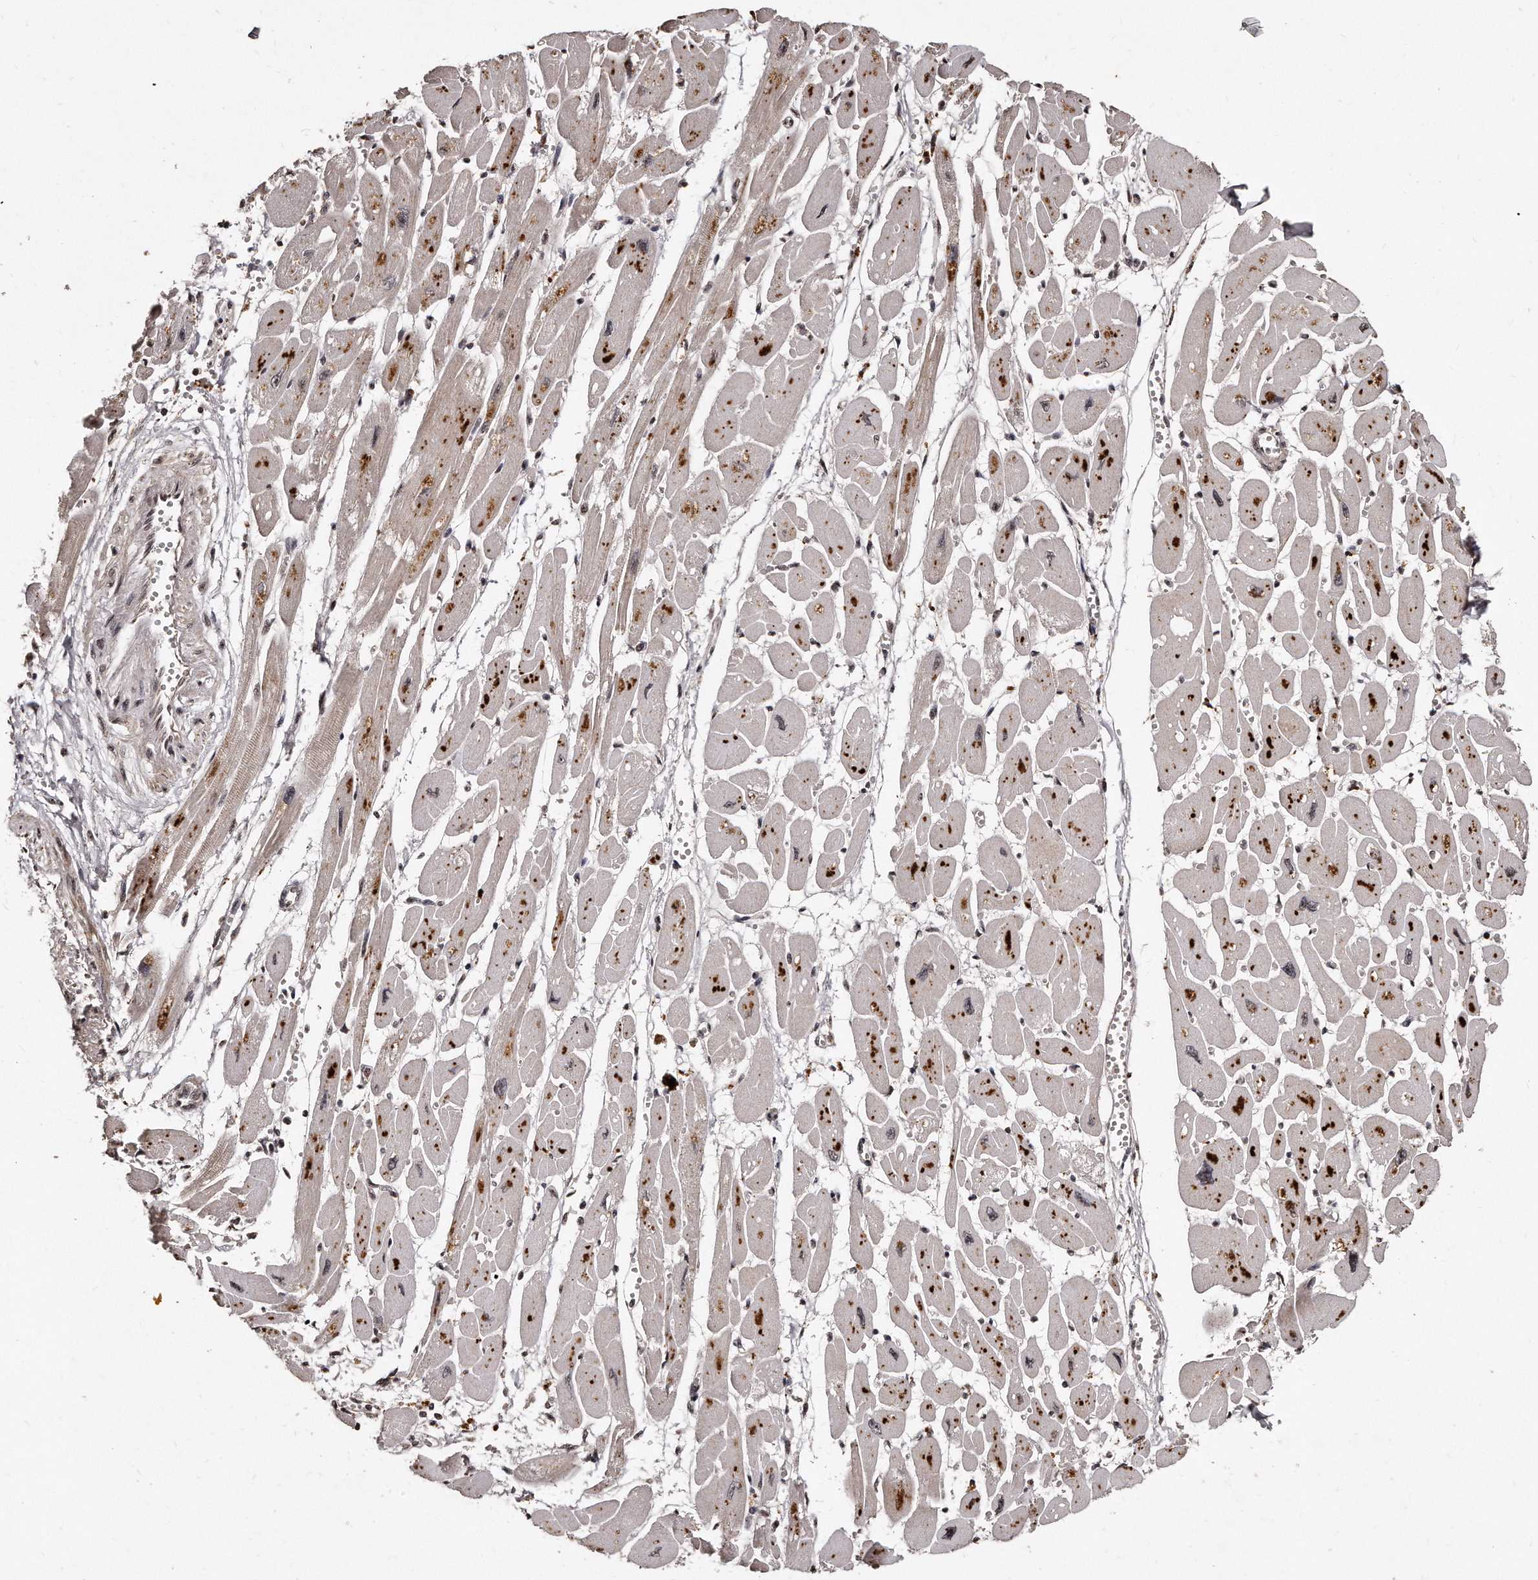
{"staining": {"intensity": "weak", "quantity": ">75%", "location": "cytoplasmic/membranous"}, "tissue": "heart muscle", "cell_type": "Cardiomyocytes", "image_type": "normal", "snomed": [{"axis": "morphology", "description": "Normal tissue, NOS"}, {"axis": "topography", "description": "Heart"}], "caption": "This is an image of IHC staining of normal heart muscle, which shows weak staining in the cytoplasmic/membranous of cardiomyocytes.", "gene": "TSHR", "patient": {"sex": "female", "age": 54}}